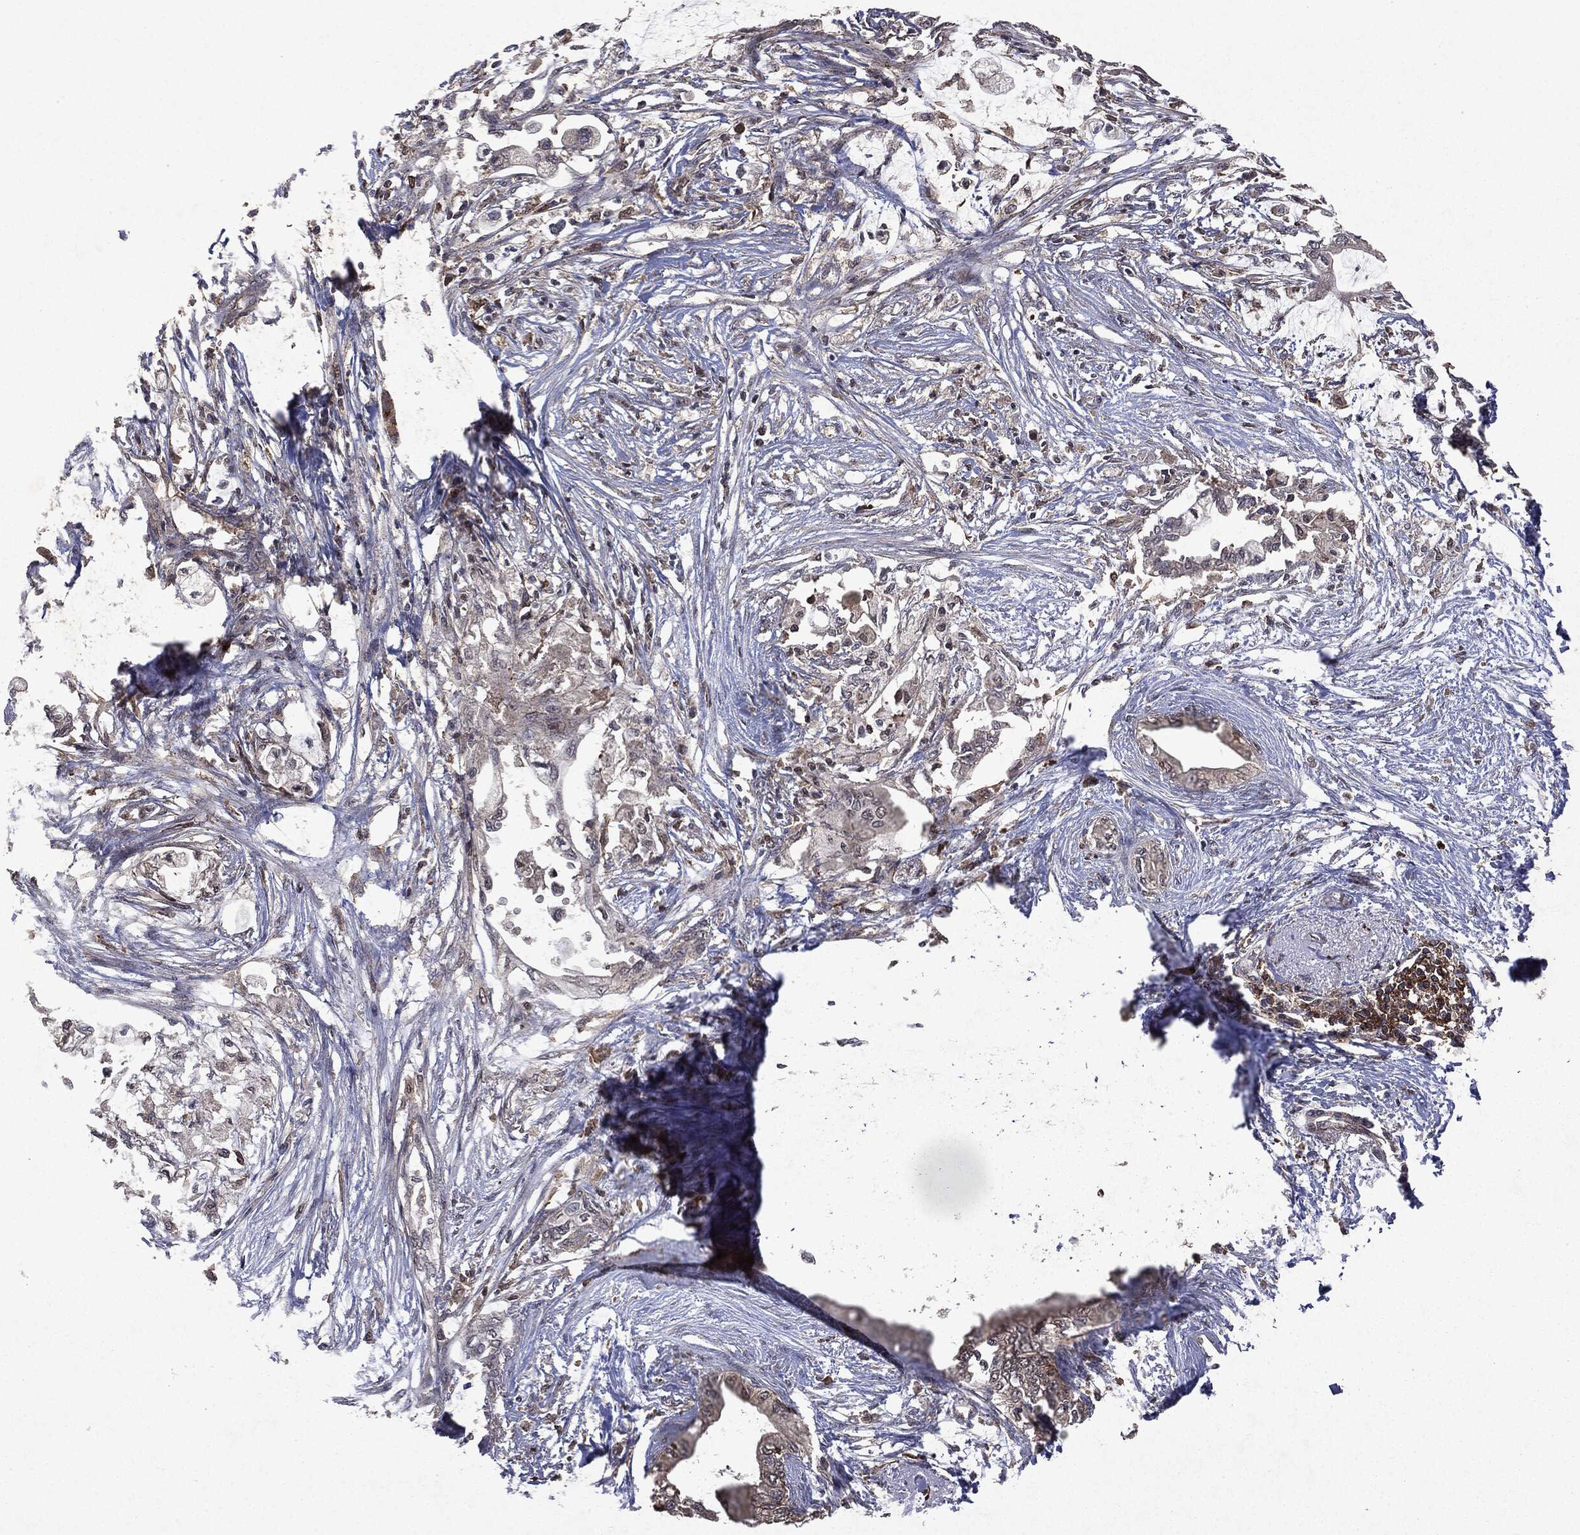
{"staining": {"intensity": "negative", "quantity": "none", "location": "none"}, "tissue": "pancreatic cancer", "cell_type": "Tumor cells", "image_type": "cancer", "snomed": [{"axis": "morphology", "description": "Normal tissue, NOS"}, {"axis": "morphology", "description": "Adenocarcinoma, NOS"}, {"axis": "topography", "description": "Pancreas"}, {"axis": "topography", "description": "Duodenum"}], "caption": "DAB immunohistochemical staining of human adenocarcinoma (pancreatic) reveals no significant staining in tumor cells.", "gene": "PTEN", "patient": {"sex": "female", "age": 60}}